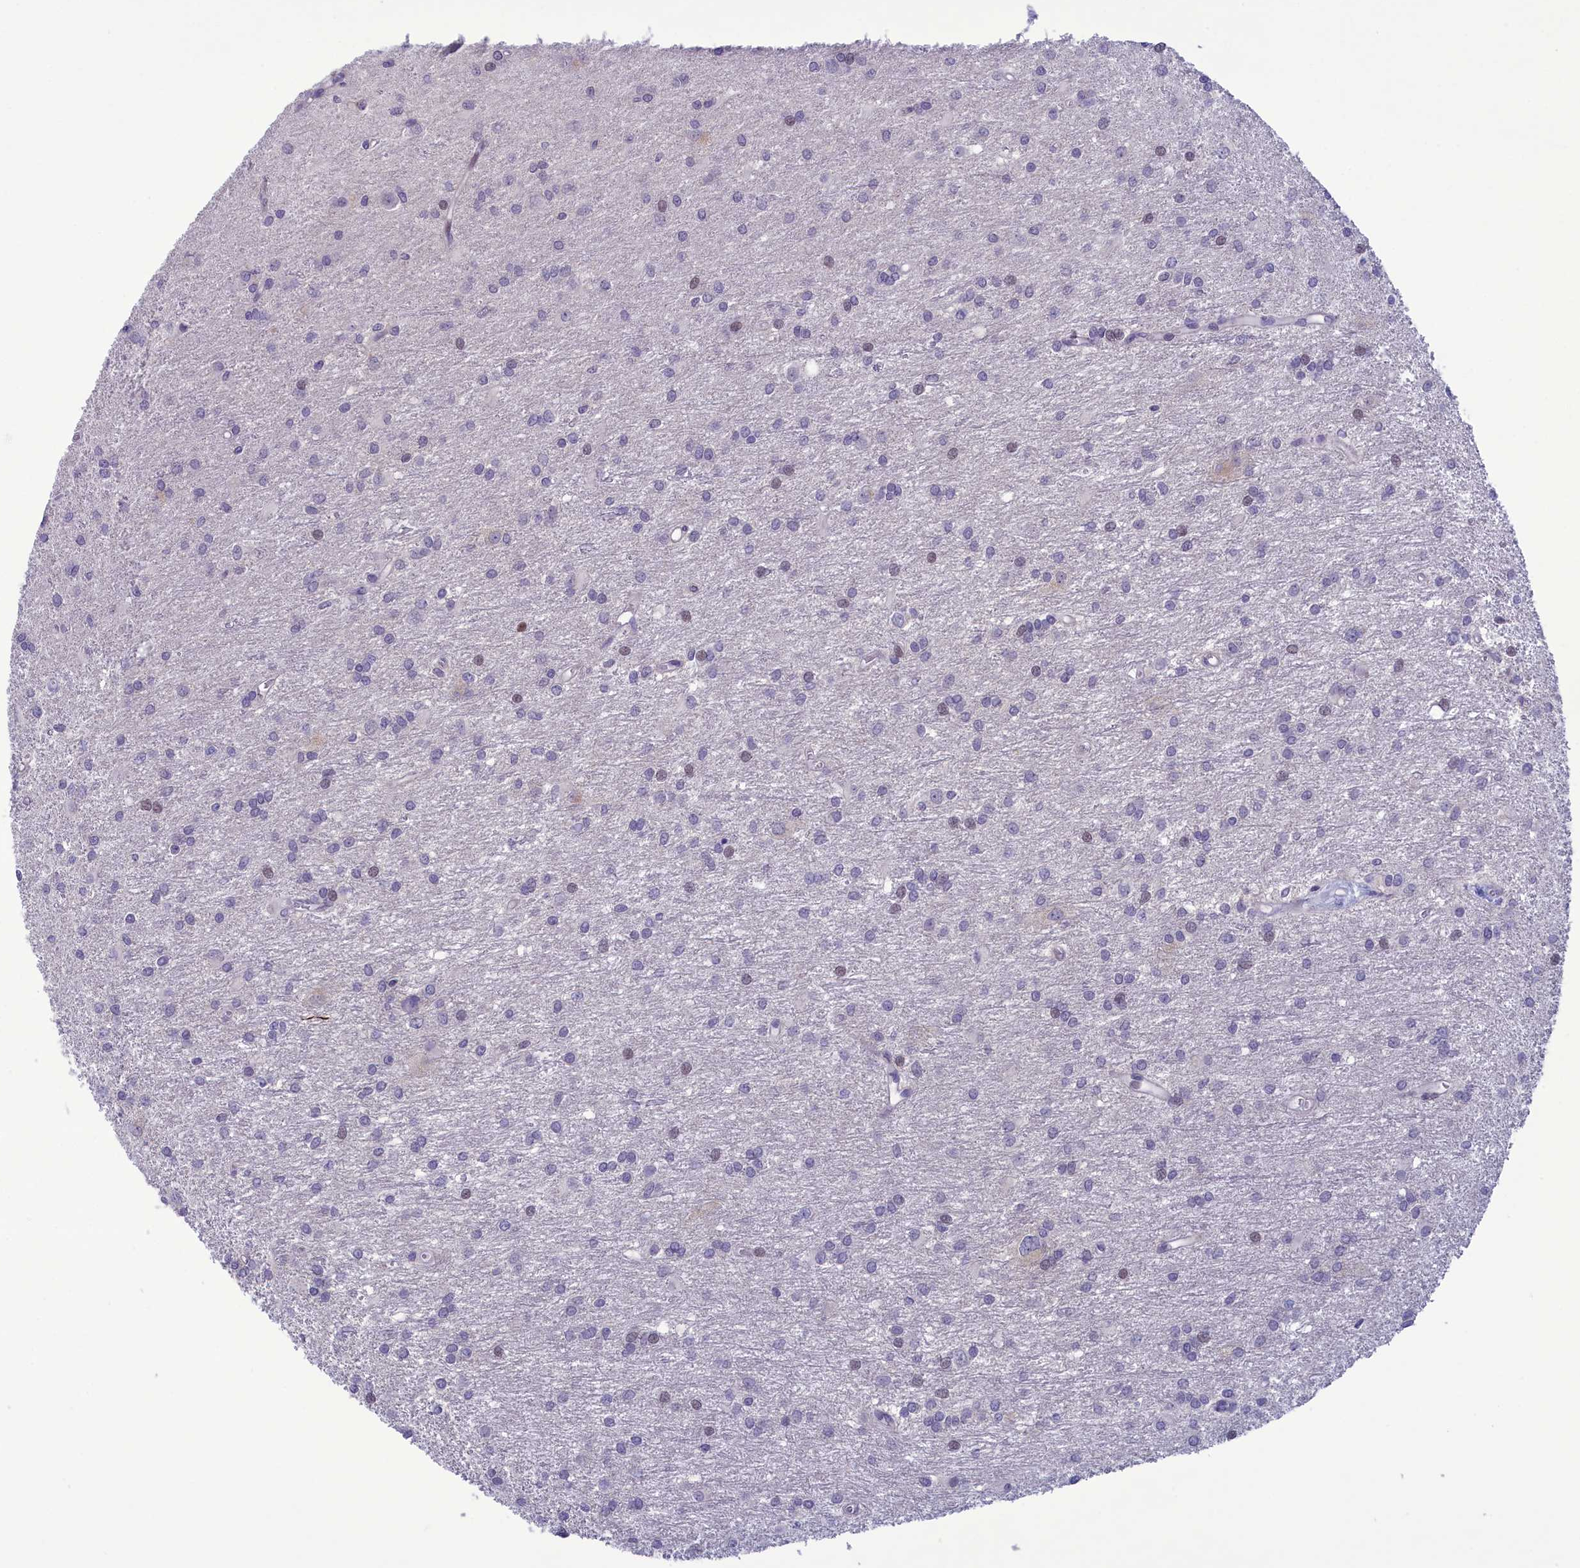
{"staining": {"intensity": "negative", "quantity": "none", "location": "none"}, "tissue": "glioma", "cell_type": "Tumor cells", "image_type": "cancer", "snomed": [{"axis": "morphology", "description": "Glioma, malignant, High grade"}, {"axis": "topography", "description": "Brain"}], "caption": "IHC of human high-grade glioma (malignant) demonstrates no positivity in tumor cells.", "gene": "CORO2A", "patient": {"sex": "female", "age": 50}}